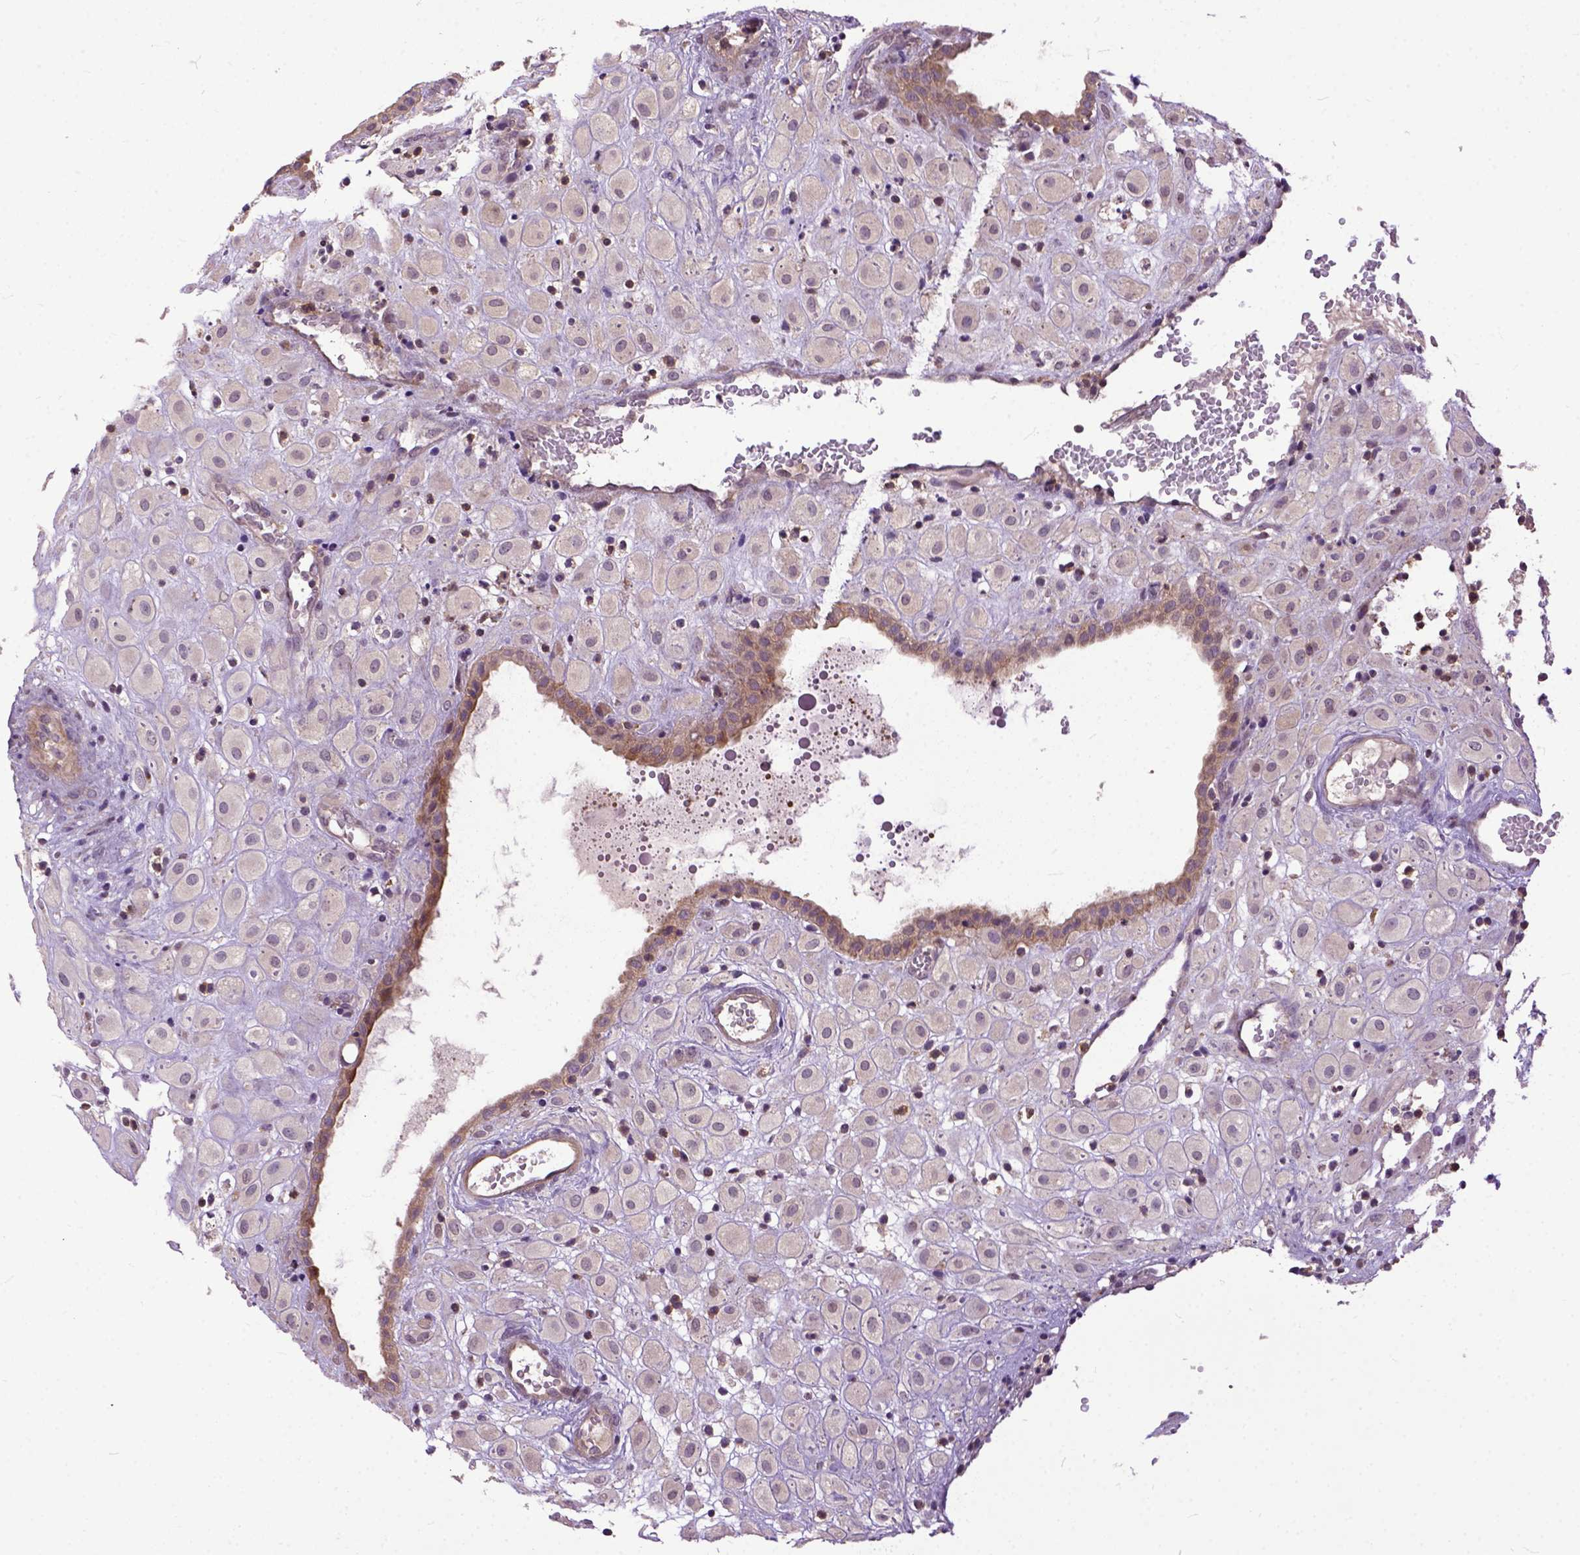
{"staining": {"intensity": "negative", "quantity": "none", "location": "none"}, "tissue": "placenta", "cell_type": "Decidual cells", "image_type": "normal", "snomed": [{"axis": "morphology", "description": "Normal tissue, NOS"}, {"axis": "topography", "description": "Placenta"}], "caption": "Immunohistochemistry micrograph of normal human placenta stained for a protein (brown), which demonstrates no positivity in decidual cells. (DAB (3,3'-diaminobenzidine) immunohistochemistry, high magnification).", "gene": "CPNE1", "patient": {"sex": "female", "age": 24}}